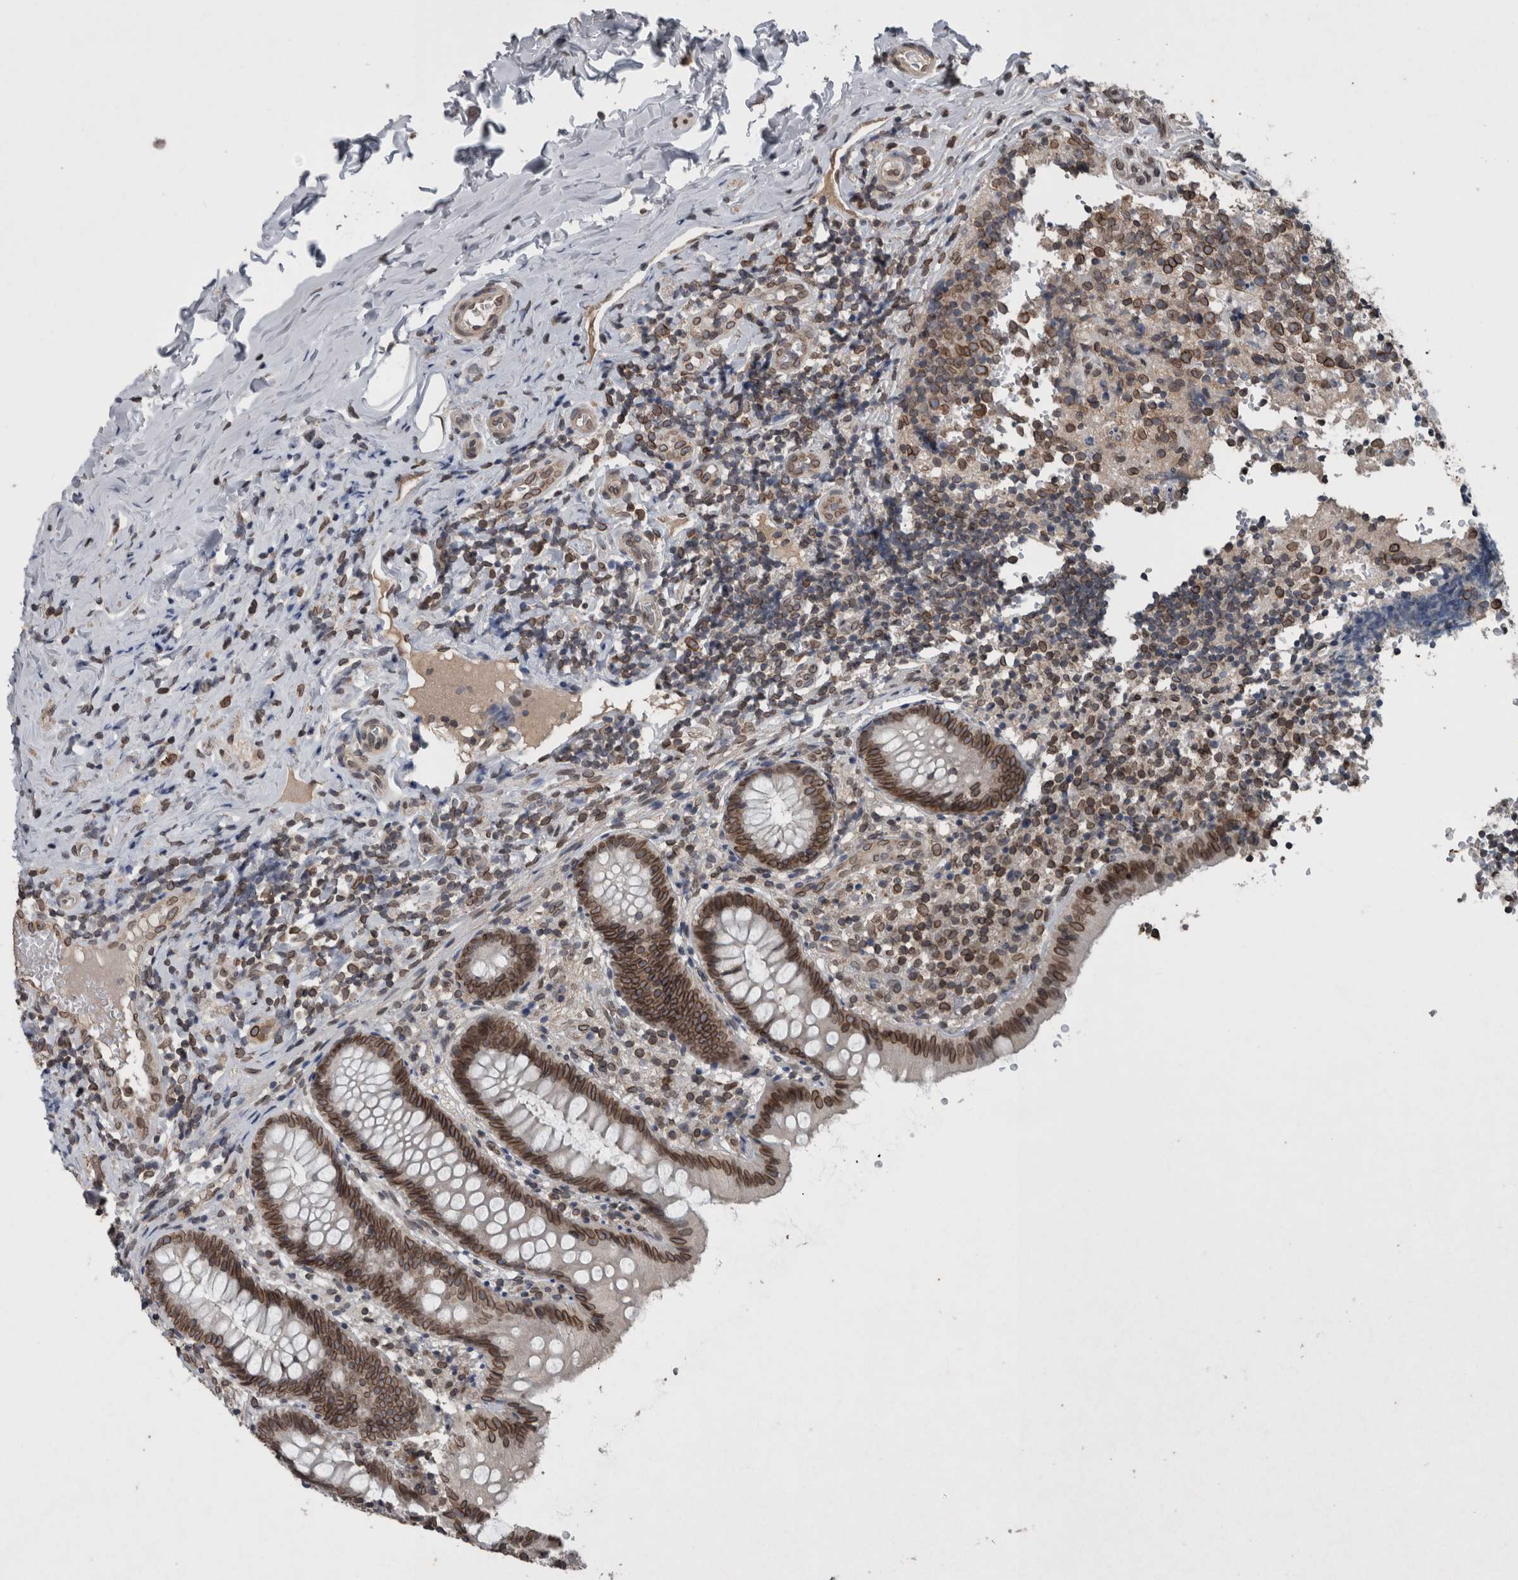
{"staining": {"intensity": "strong", "quantity": ">75%", "location": "cytoplasmic/membranous,nuclear"}, "tissue": "appendix", "cell_type": "Glandular cells", "image_type": "normal", "snomed": [{"axis": "morphology", "description": "Normal tissue, NOS"}, {"axis": "topography", "description": "Appendix"}], "caption": "The histopathology image exhibits immunohistochemical staining of unremarkable appendix. There is strong cytoplasmic/membranous,nuclear positivity is identified in approximately >75% of glandular cells.", "gene": "RANBP2", "patient": {"sex": "male", "age": 8}}